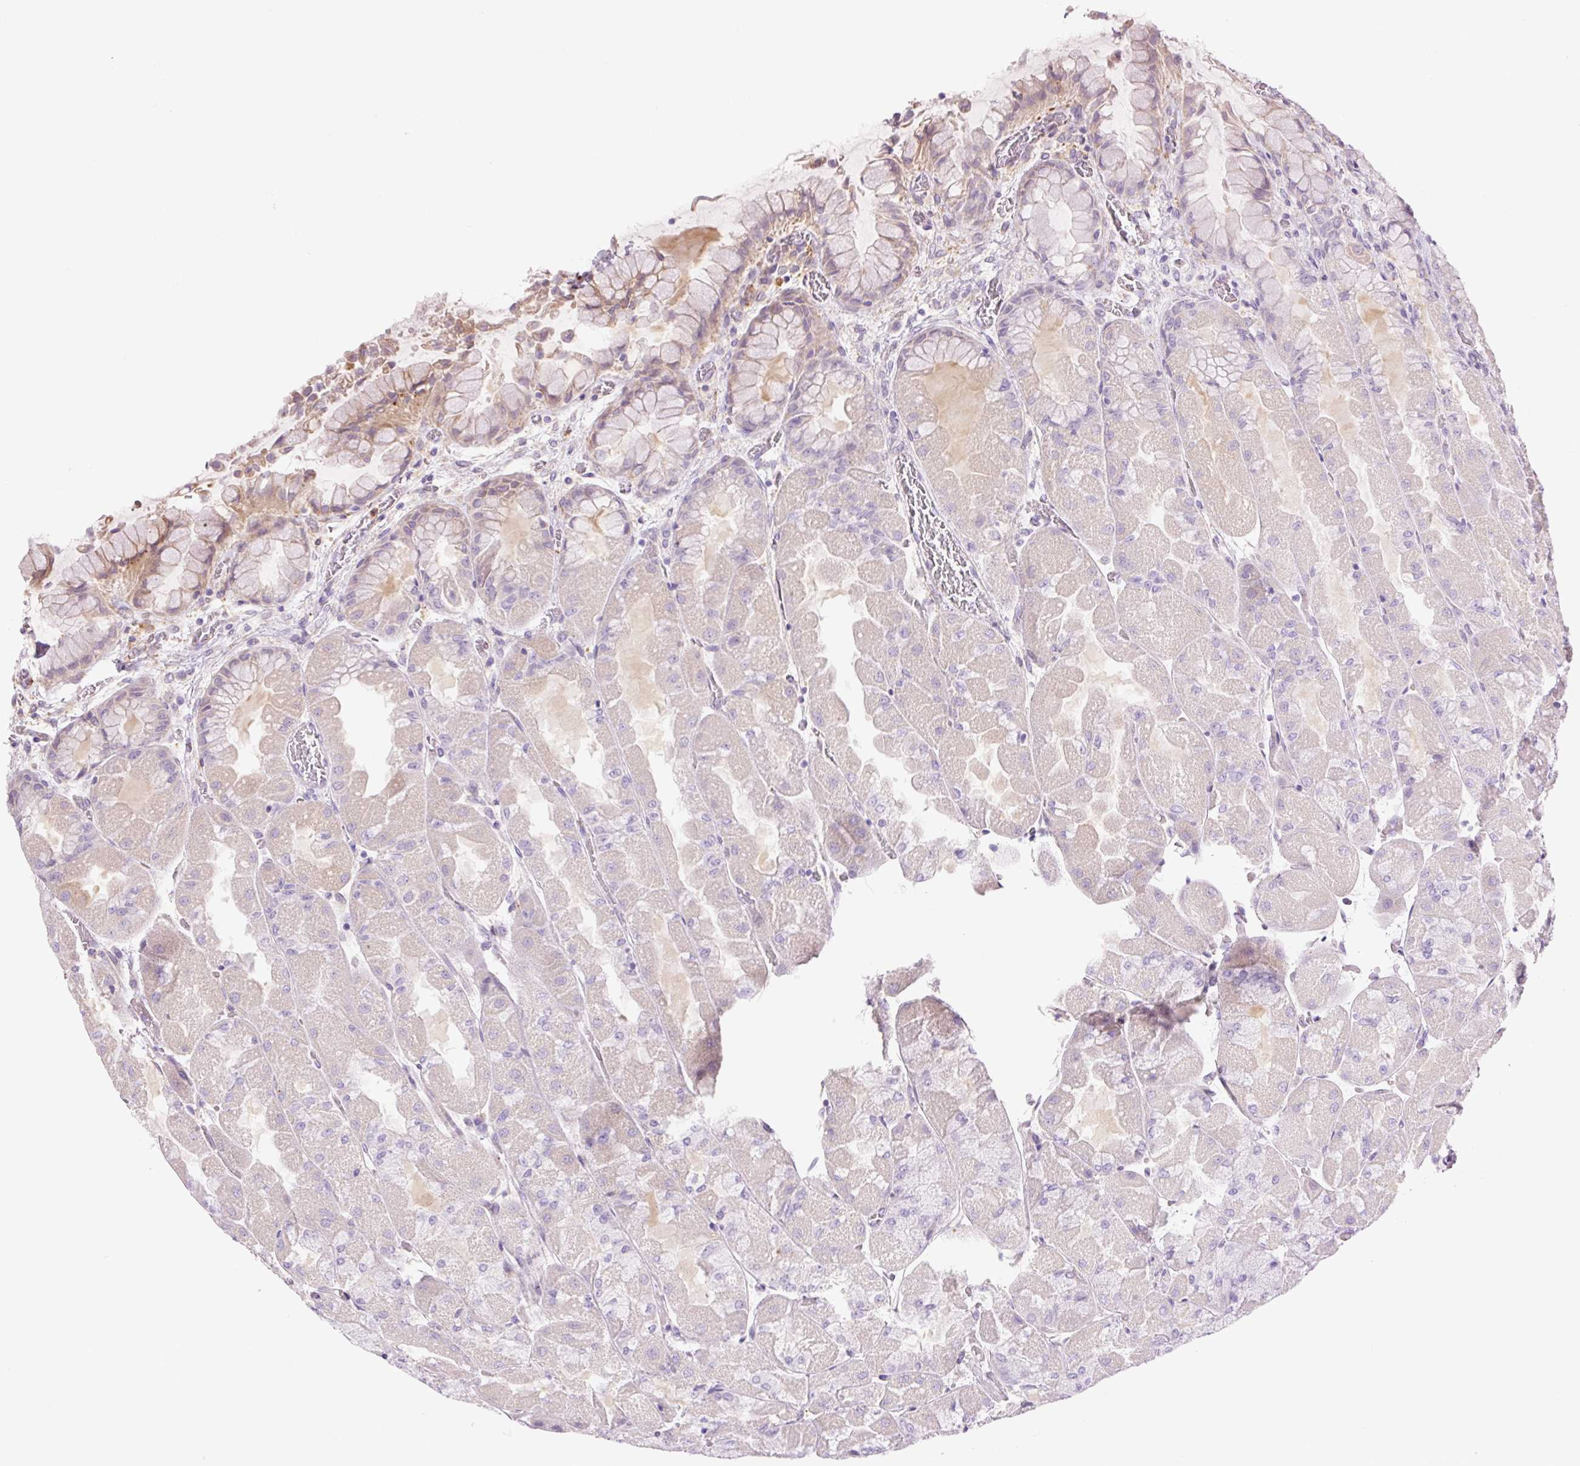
{"staining": {"intensity": "moderate", "quantity": "25%-75%", "location": "cytoplasmic/membranous"}, "tissue": "stomach", "cell_type": "Glandular cells", "image_type": "normal", "snomed": [{"axis": "morphology", "description": "Normal tissue, NOS"}, {"axis": "topography", "description": "Stomach"}], "caption": "Unremarkable stomach shows moderate cytoplasmic/membranous positivity in about 25%-75% of glandular cells.", "gene": "SH2D6", "patient": {"sex": "female", "age": 61}}